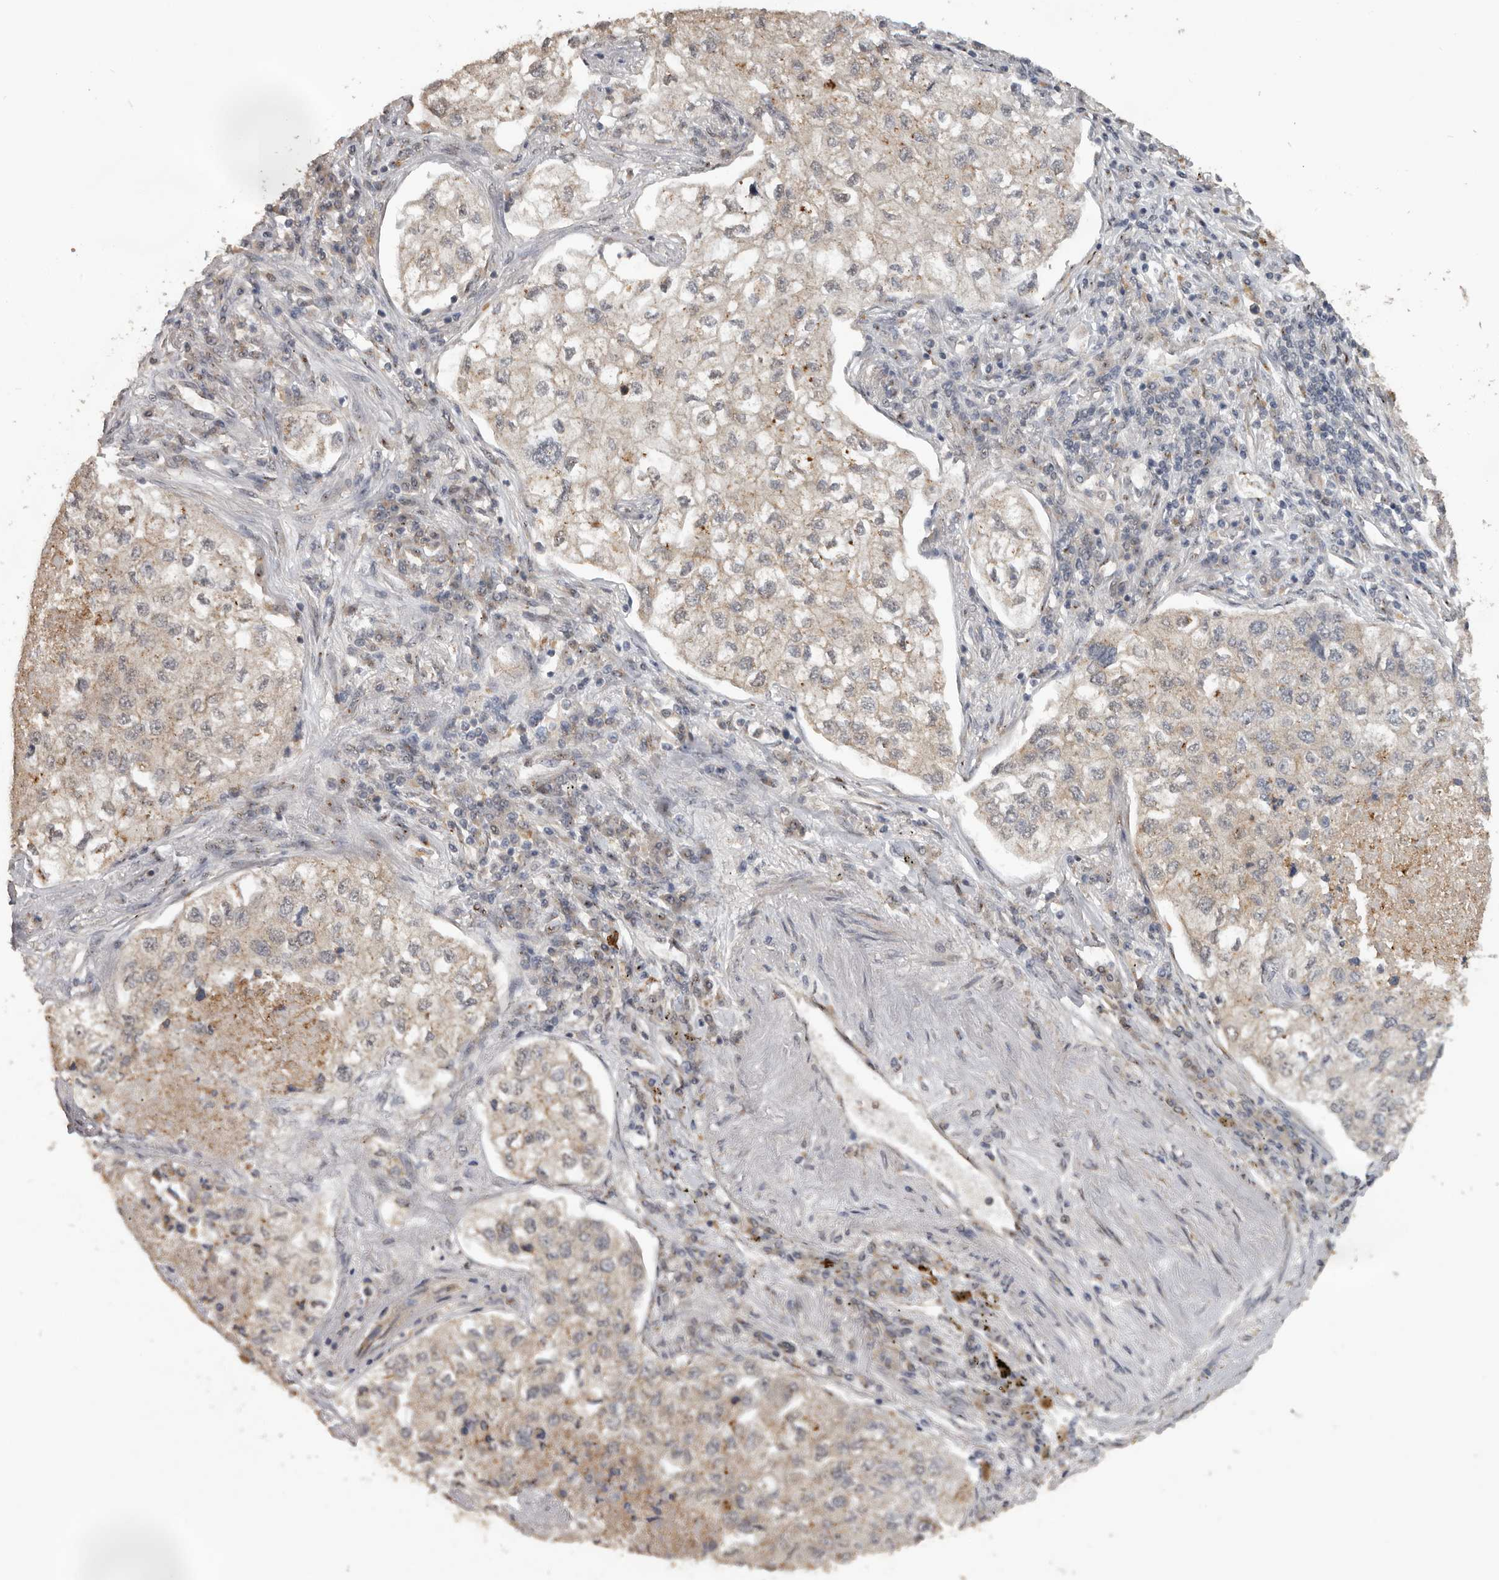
{"staining": {"intensity": "weak", "quantity": ">75%", "location": "cytoplasmic/membranous"}, "tissue": "lung cancer", "cell_type": "Tumor cells", "image_type": "cancer", "snomed": [{"axis": "morphology", "description": "Adenocarcinoma, NOS"}, {"axis": "topography", "description": "Lung"}], "caption": "IHC staining of lung adenocarcinoma, which exhibits low levels of weak cytoplasmic/membranous expression in approximately >75% of tumor cells indicating weak cytoplasmic/membranous protein expression. The staining was performed using DAB (3,3'-diaminobenzidine) (brown) for protein detection and nuclei were counterstained in hematoxylin (blue).", "gene": "CEP350", "patient": {"sex": "male", "age": 63}}